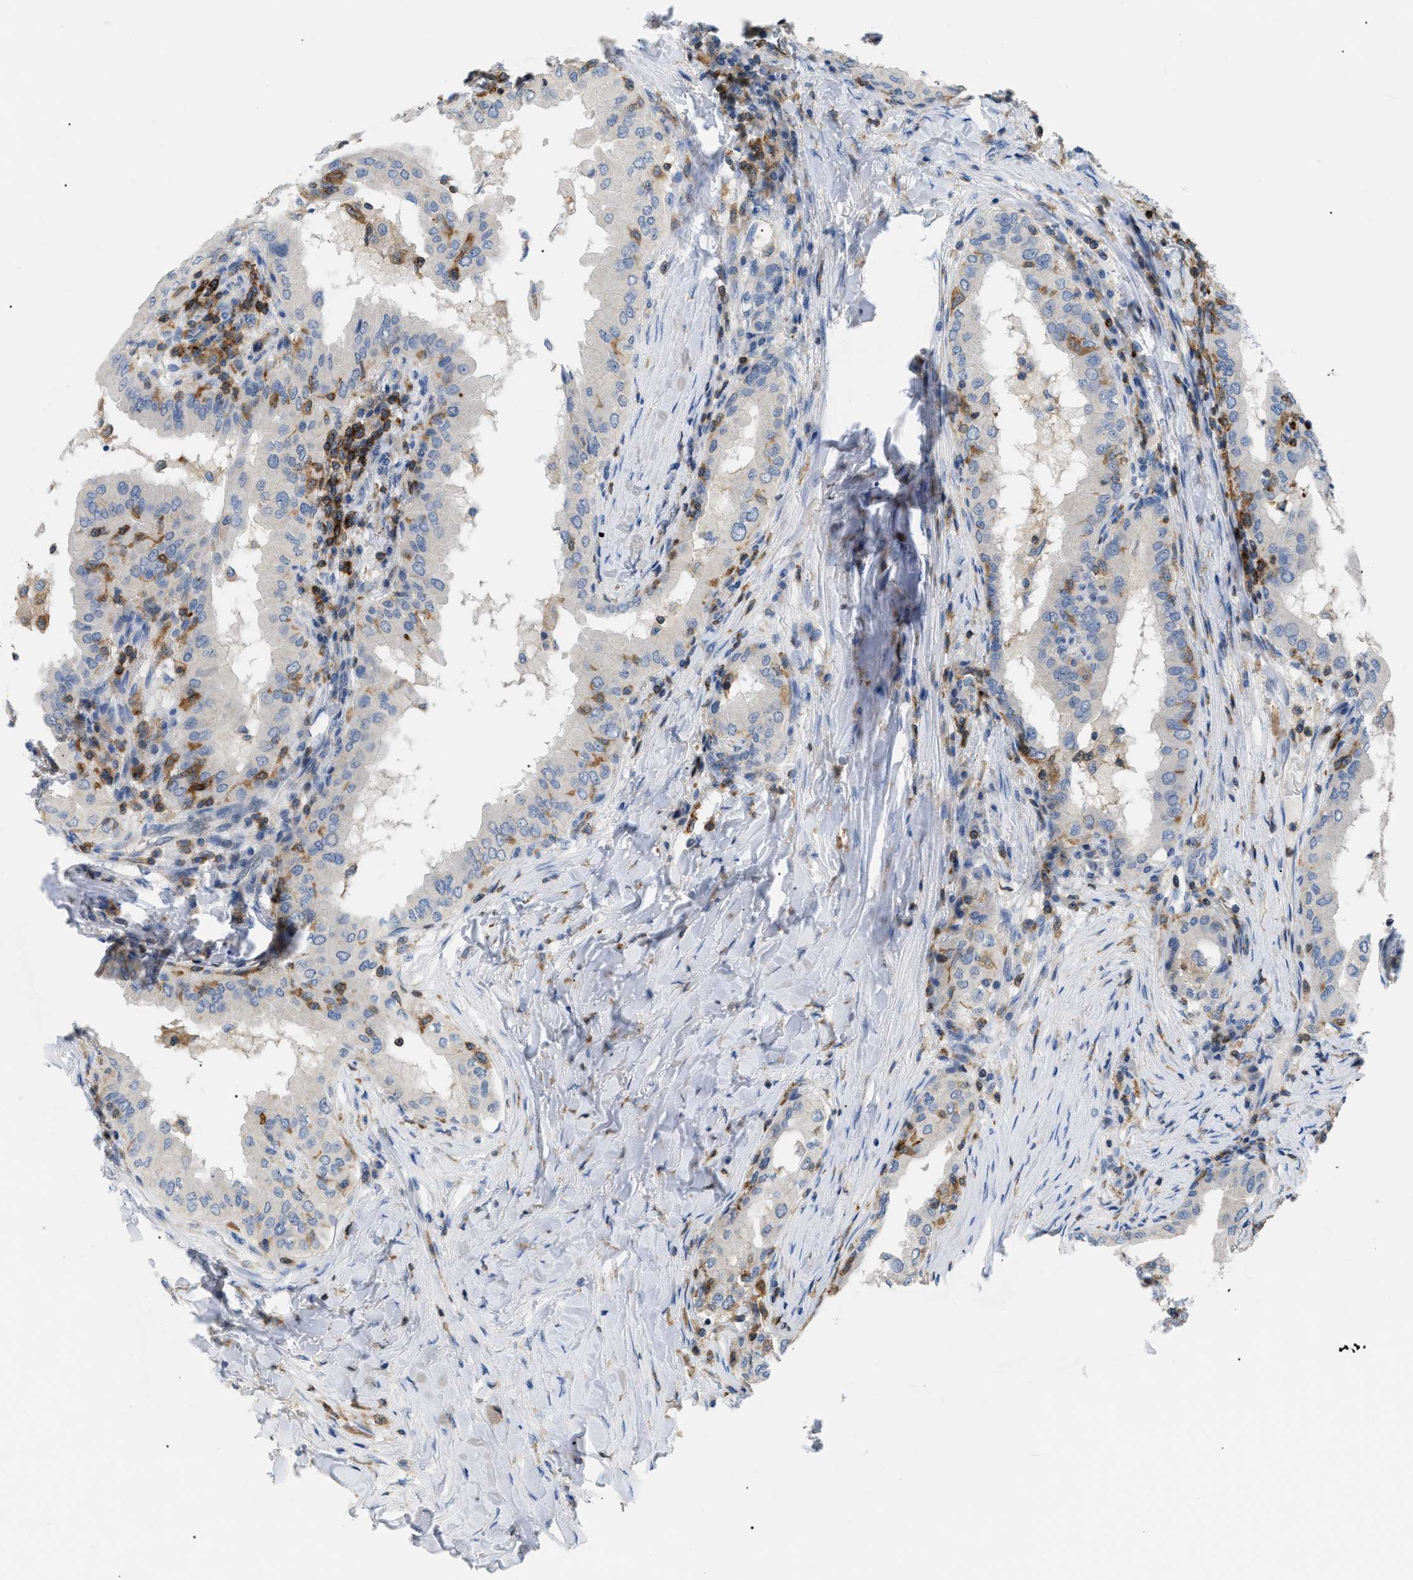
{"staining": {"intensity": "negative", "quantity": "none", "location": "none"}, "tissue": "thyroid cancer", "cell_type": "Tumor cells", "image_type": "cancer", "snomed": [{"axis": "morphology", "description": "Papillary adenocarcinoma, NOS"}, {"axis": "topography", "description": "Thyroid gland"}], "caption": "High power microscopy micrograph of an immunohistochemistry (IHC) photomicrograph of papillary adenocarcinoma (thyroid), revealing no significant expression in tumor cells.", "gene": "INPP5D", "patient": {"sex": "male", "age": 33}}